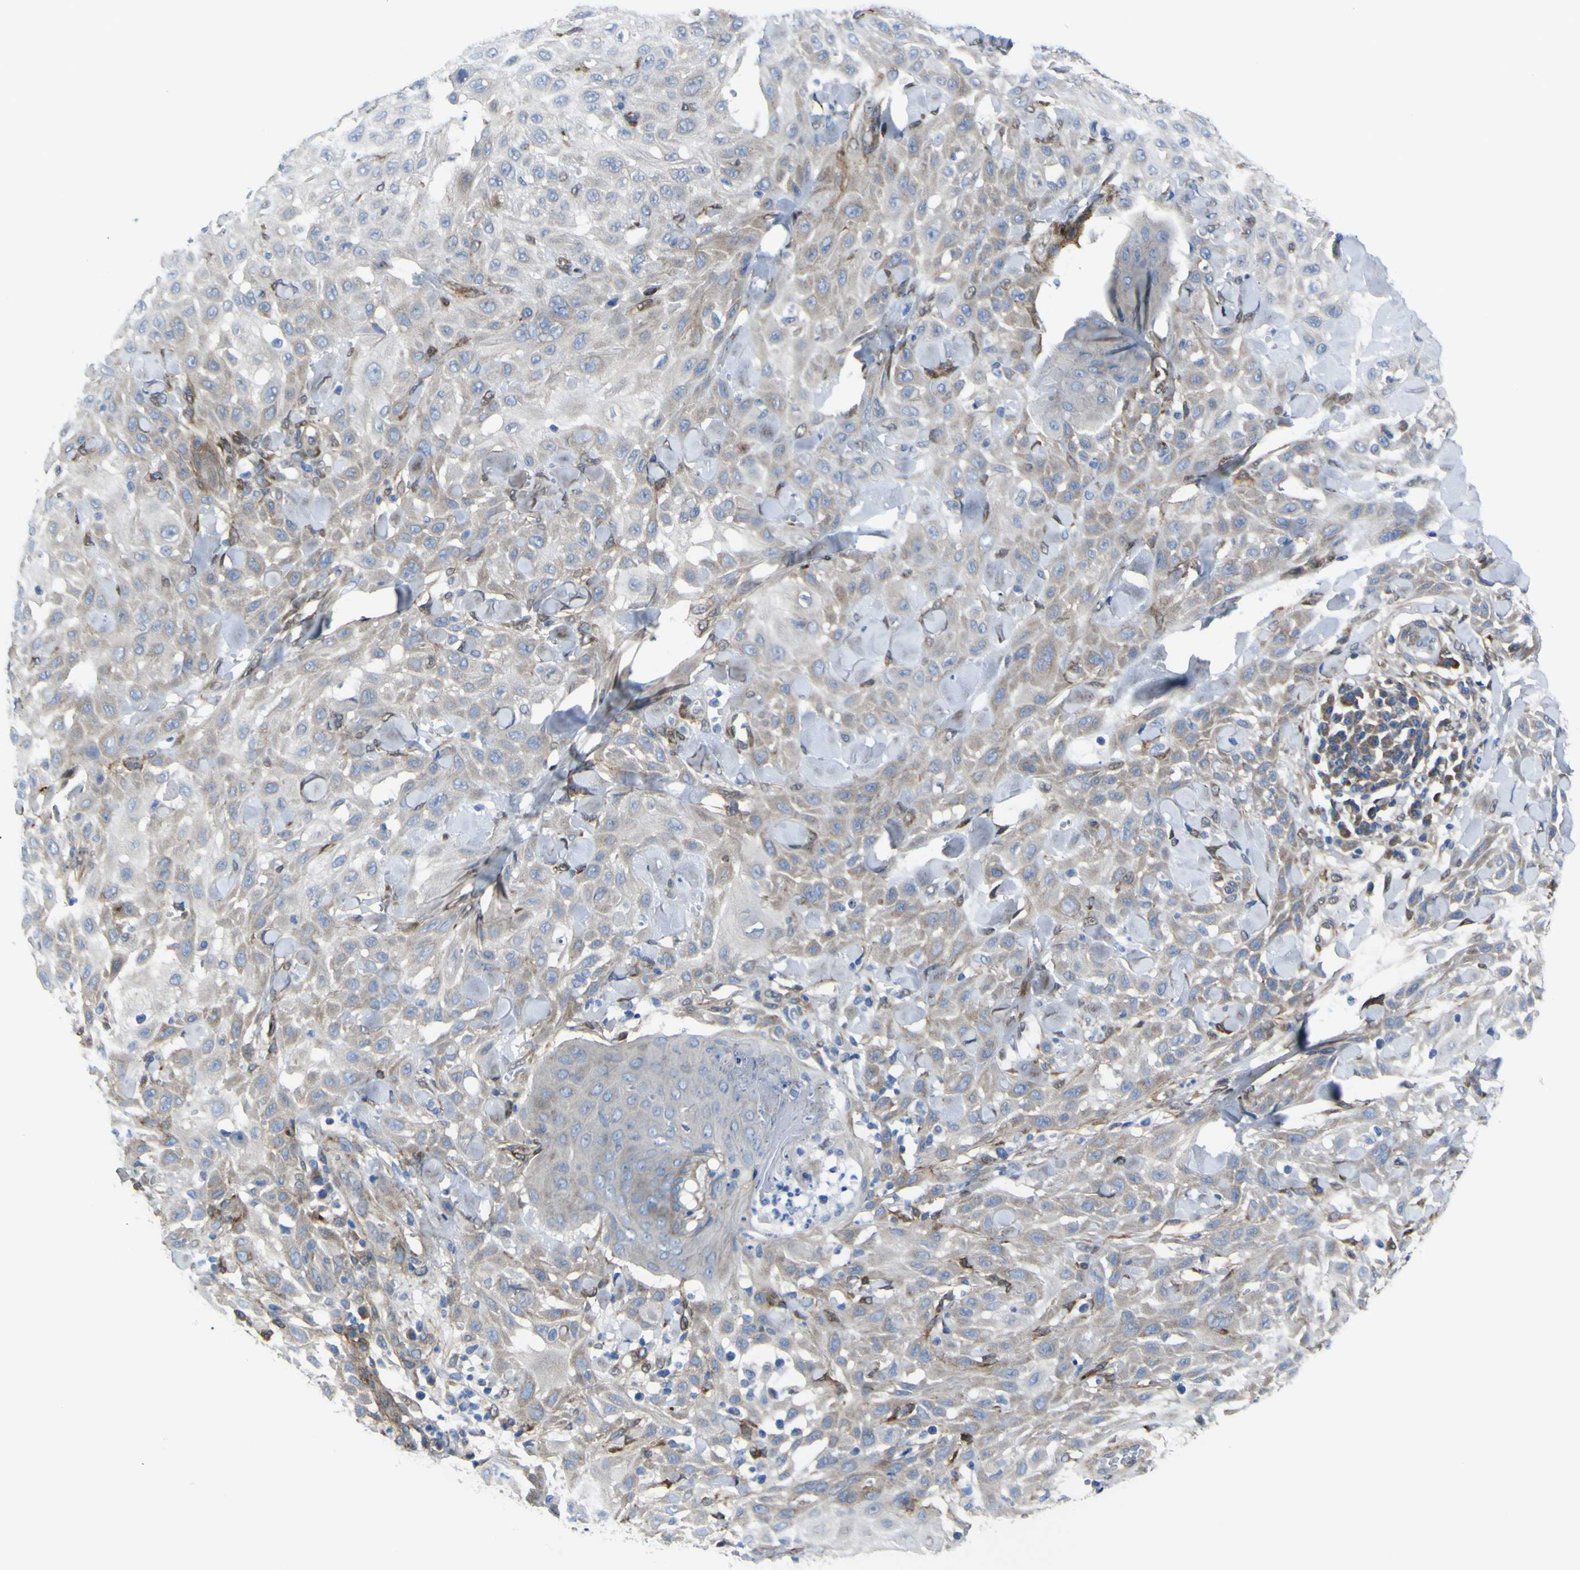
{"staining": {"intensity": "moderate", "quantity": "25%-75%", "location": "cytoplasmic/membranous"}, "tissue": "skin cancer", "cell_type": "Tumor cells", "image_type": "cancer", "snomed": [{"axis": "morphology", "description": "Squamous cell carcinoma, NOS"}, {"axis": "topography", "description": "Skin"}], "caption": "Immunohistochemical staining of skin cancer exhibits moderate cytoplasmic/membranous protein staining in approximately 25%-75% of tumor cells.", "gene": "LRRN1", "patient": {"sex": "male", "age": 24}}